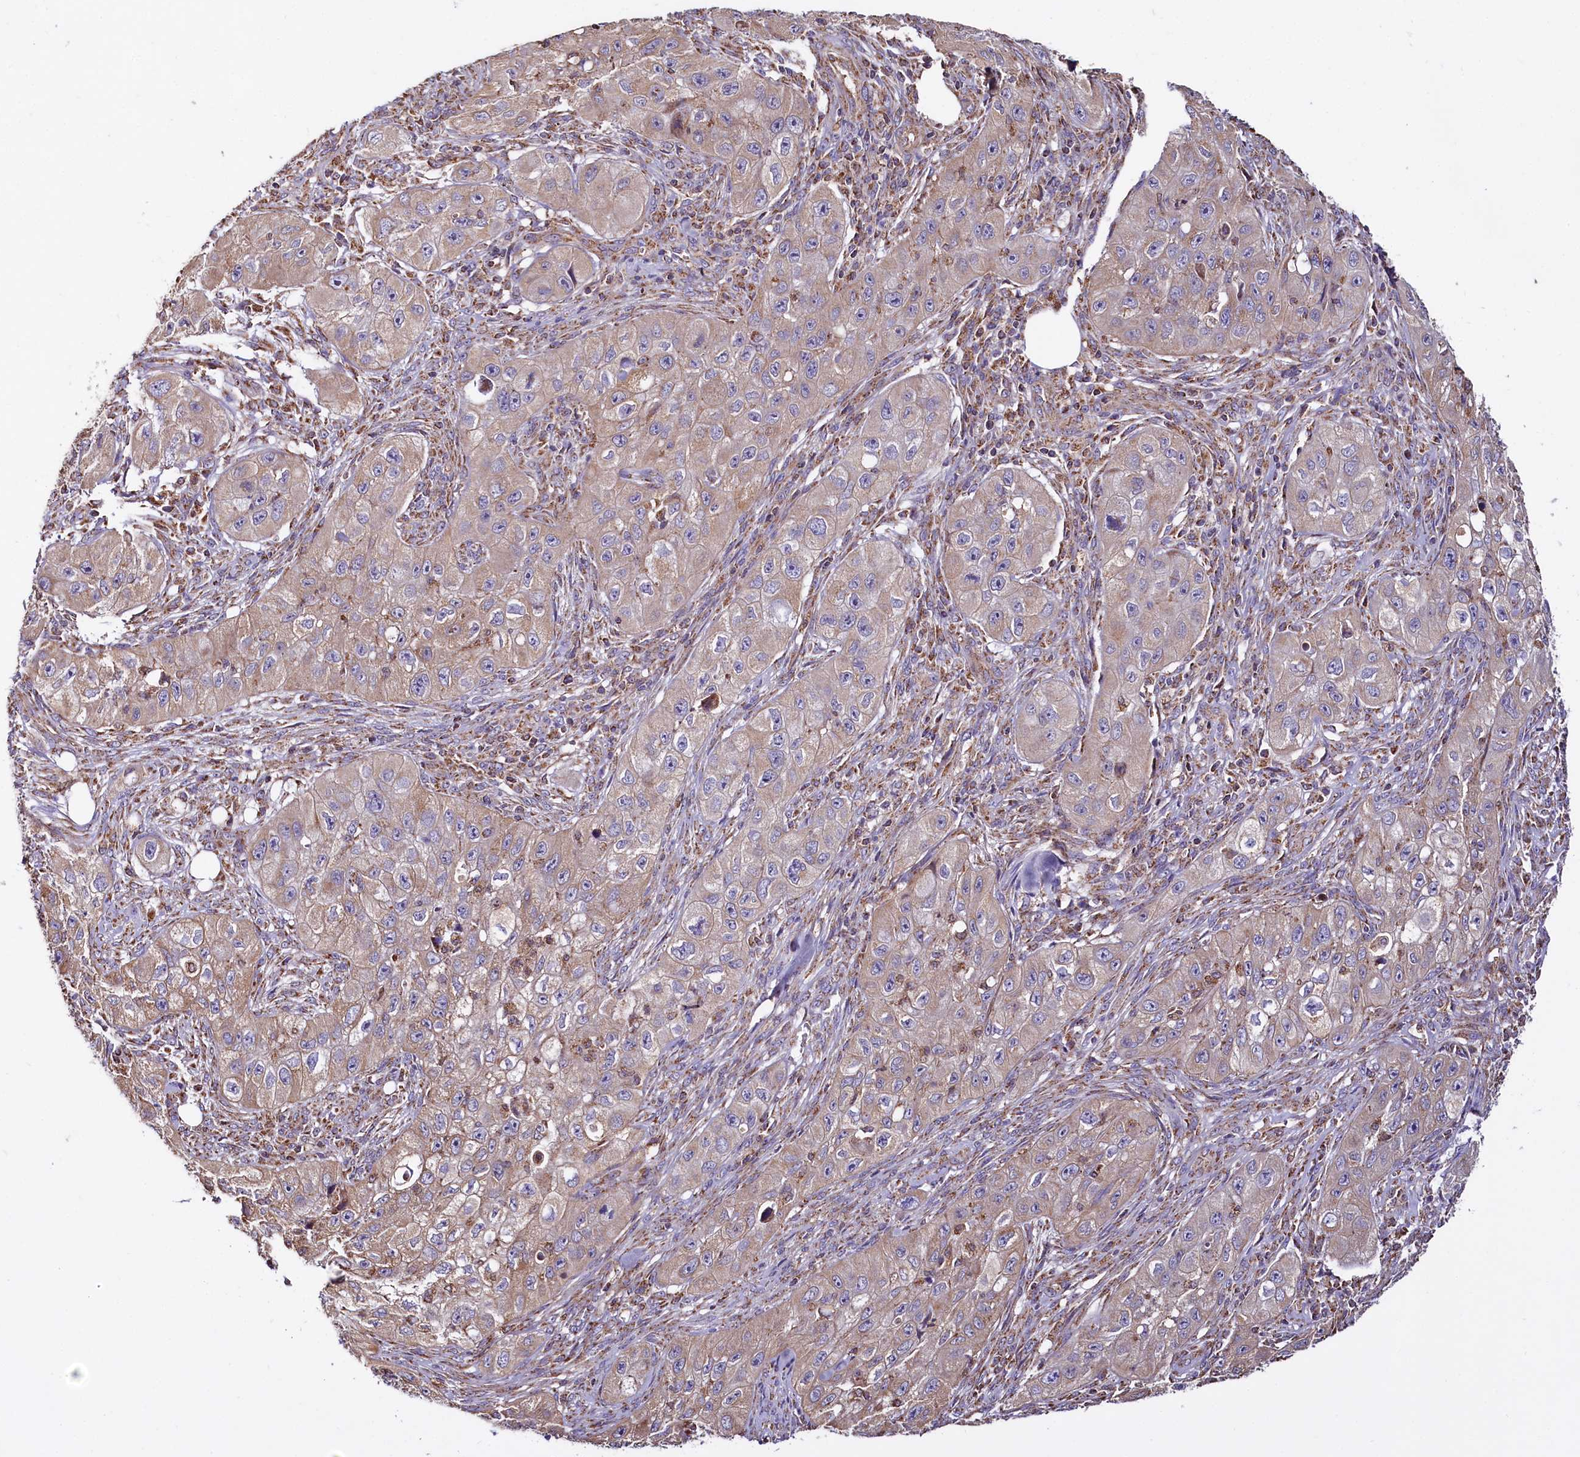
{"staining": {"intensity": "weak", "quantity": ">75%", "location": "cytoplasmic/membranous"}, "tissue": "skin cancer", "cell_type": "Tumor cells", "image_type": "cancer", "snomed": [{"axis": "morphology", "description": "Squamous cell carcinoma, NOS"}, {"axis": "topography", "description": "Skin"}, {"axis": "topography", "description": "Subcutis"}], "caption": "Immunohistochemical staining of skin cancer reveals low levels of weak cytoplasmic/membranous protein expression in about >75% of tumor cells.", "gene": "NUDT15", "patient": {"sex": "male", "age": 73}}